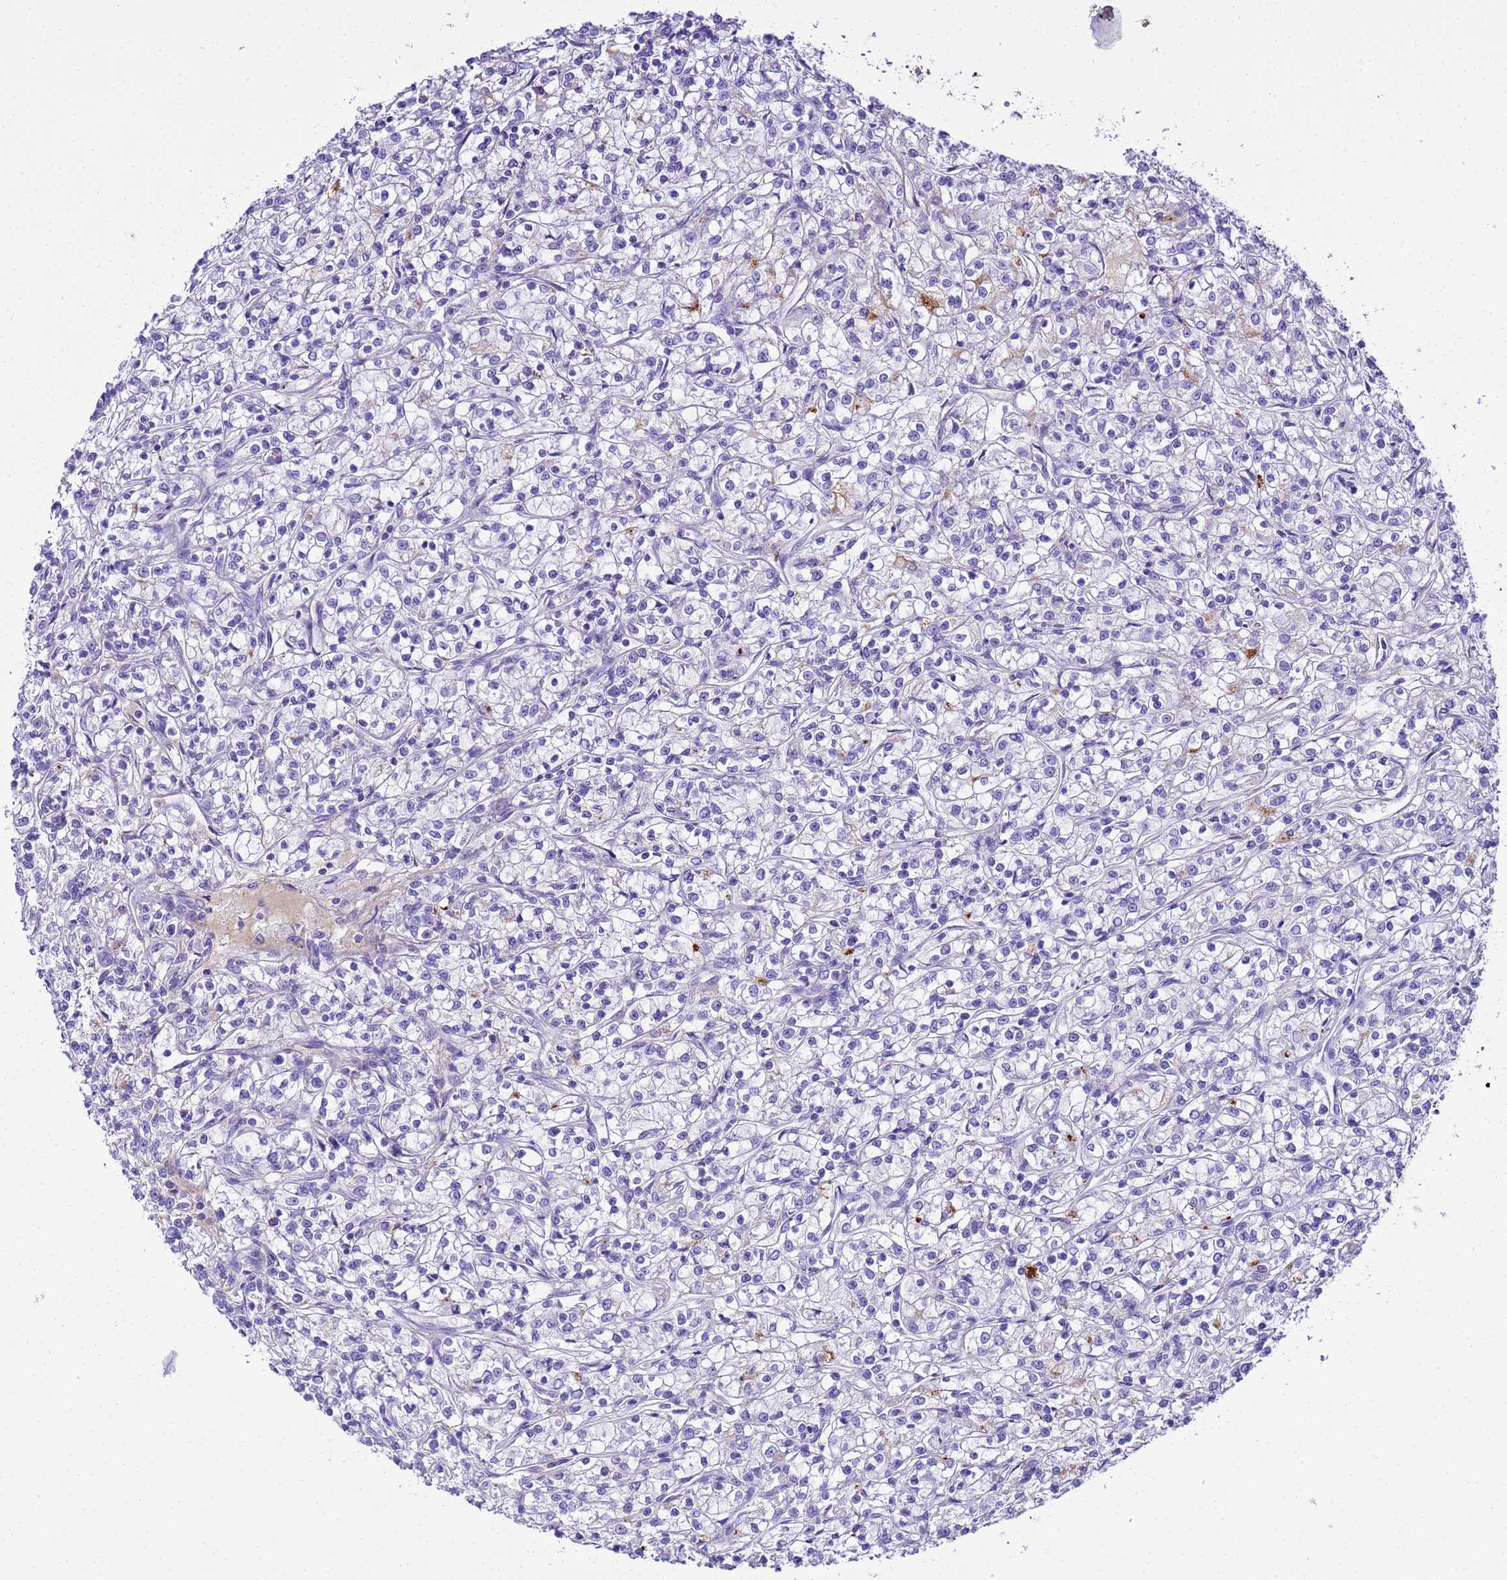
{"staining": {"intensity": "negative", "quantity": "none", "location": "none"}, "tissue": "renal cancer", "cell_type": "Tumor cells", "image_type": "cancer", "snomed": [{"axis": "morphology", "description": "Adenocarcinoma, NOS"}, {"axis": "topography", "description": "Kidney"}], "caption": "Renal cancer was stained to show a protein in brown. There is no significant staining in tumor cells. (Immunohistochemistry (ihc), brightfield microscopy, high magnification).", "gene": "CFHR2", "patient": {"sex": "female", "age": 59}}